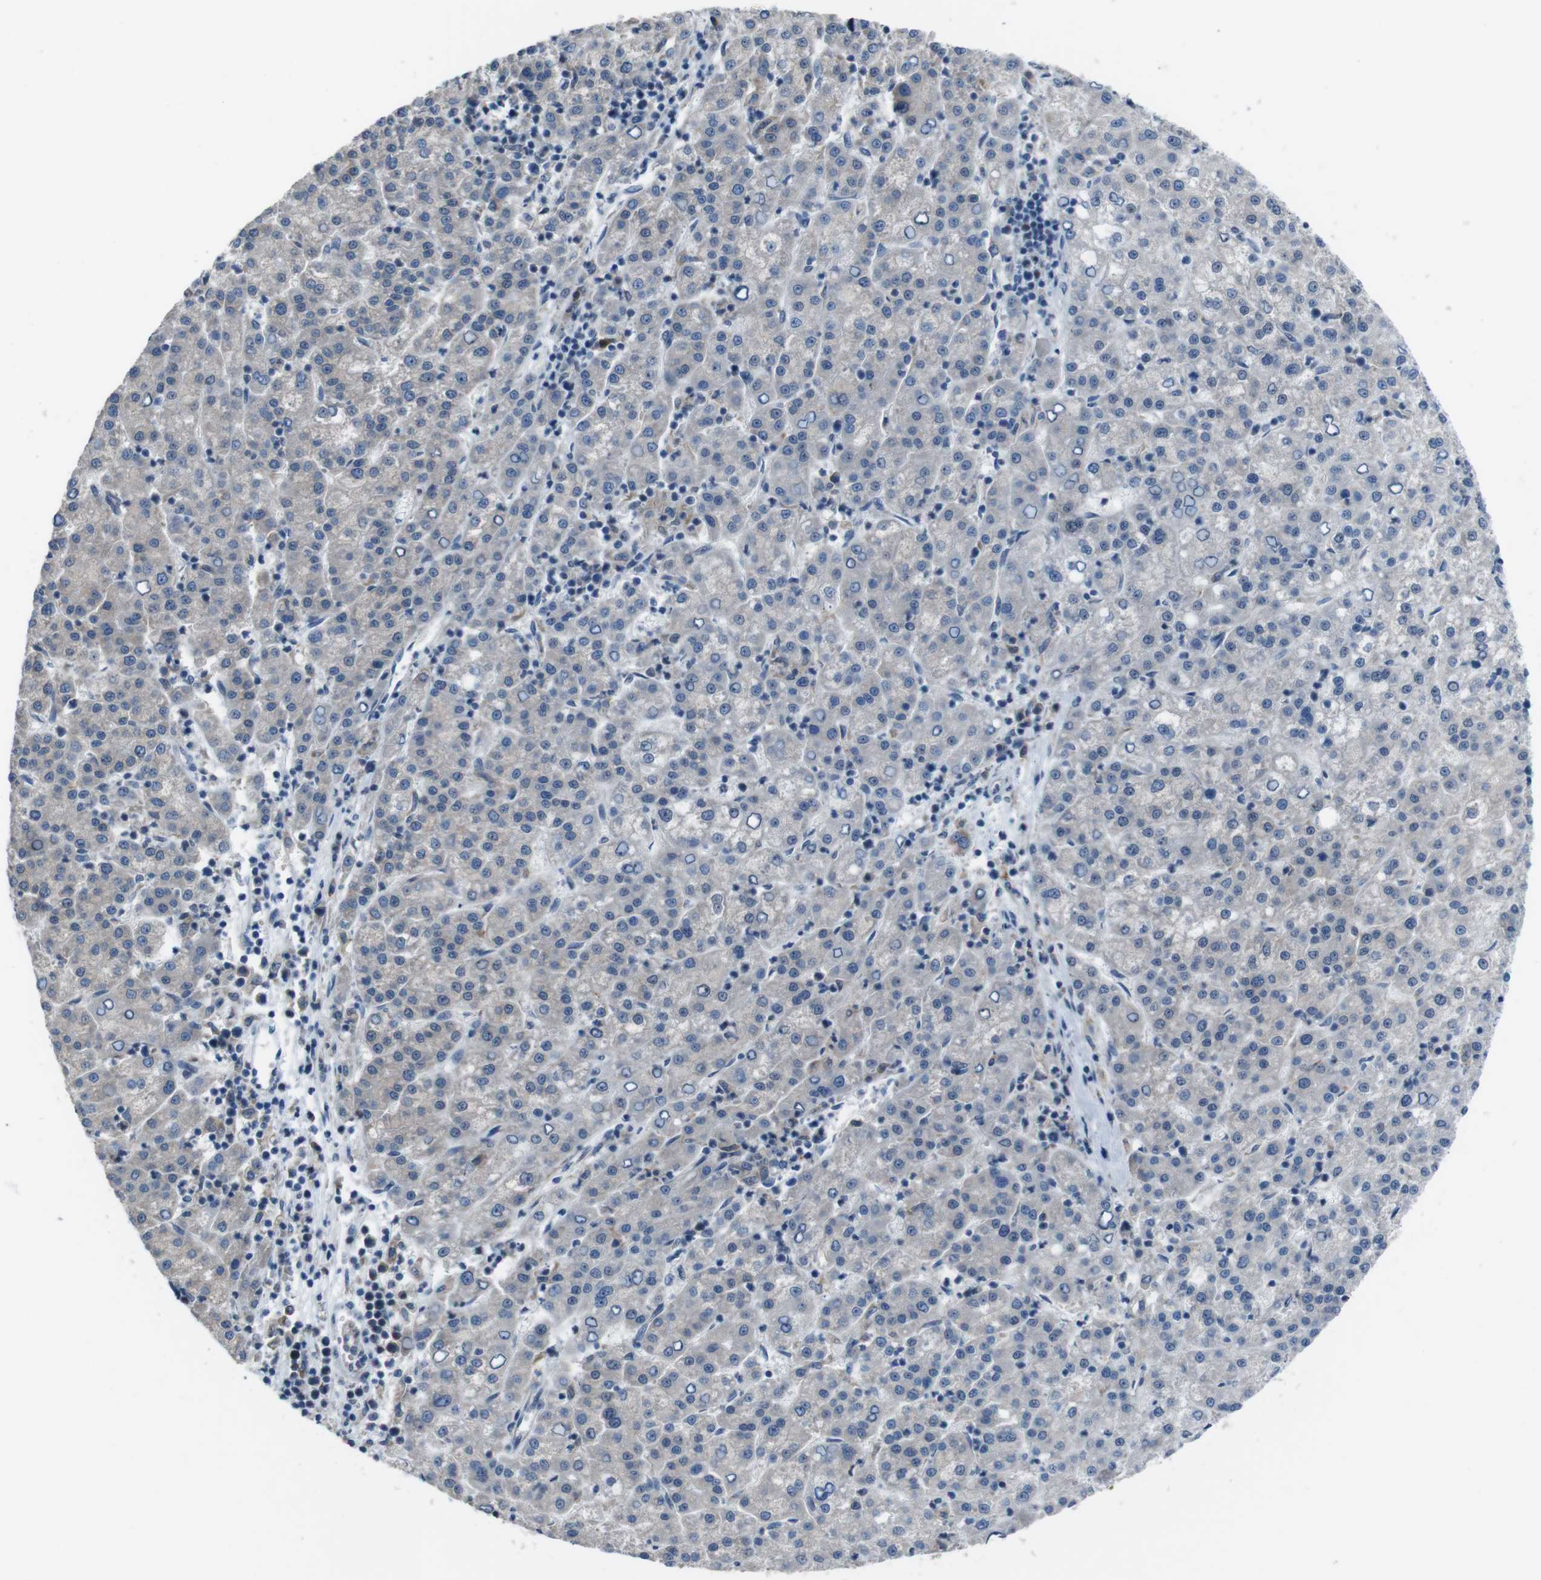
{"staining": {"intensity": "negative", "quantity": "none", "location": "none"}, "tissue": "liver cancer", "cell_type": "Tumor cells", "image_type": "cancer", "snomed": [{"axis": "morphology", "description": "Carcinoma, Hepatocellular, NOS"}, {"axis": "topography", "description": "Liver"}], "caption": "Micrograph shows no significant protein positivity in tumor cells of liver cancer (hepatocellular carcinoma). The staining was performed using DAB to visualize the protein expression in brown, while the nuclei were stained in blue with hematoxylin (Magnification: 20x).", "gene": "CDH22", "patient": {"sex": "female", "age": 58}}